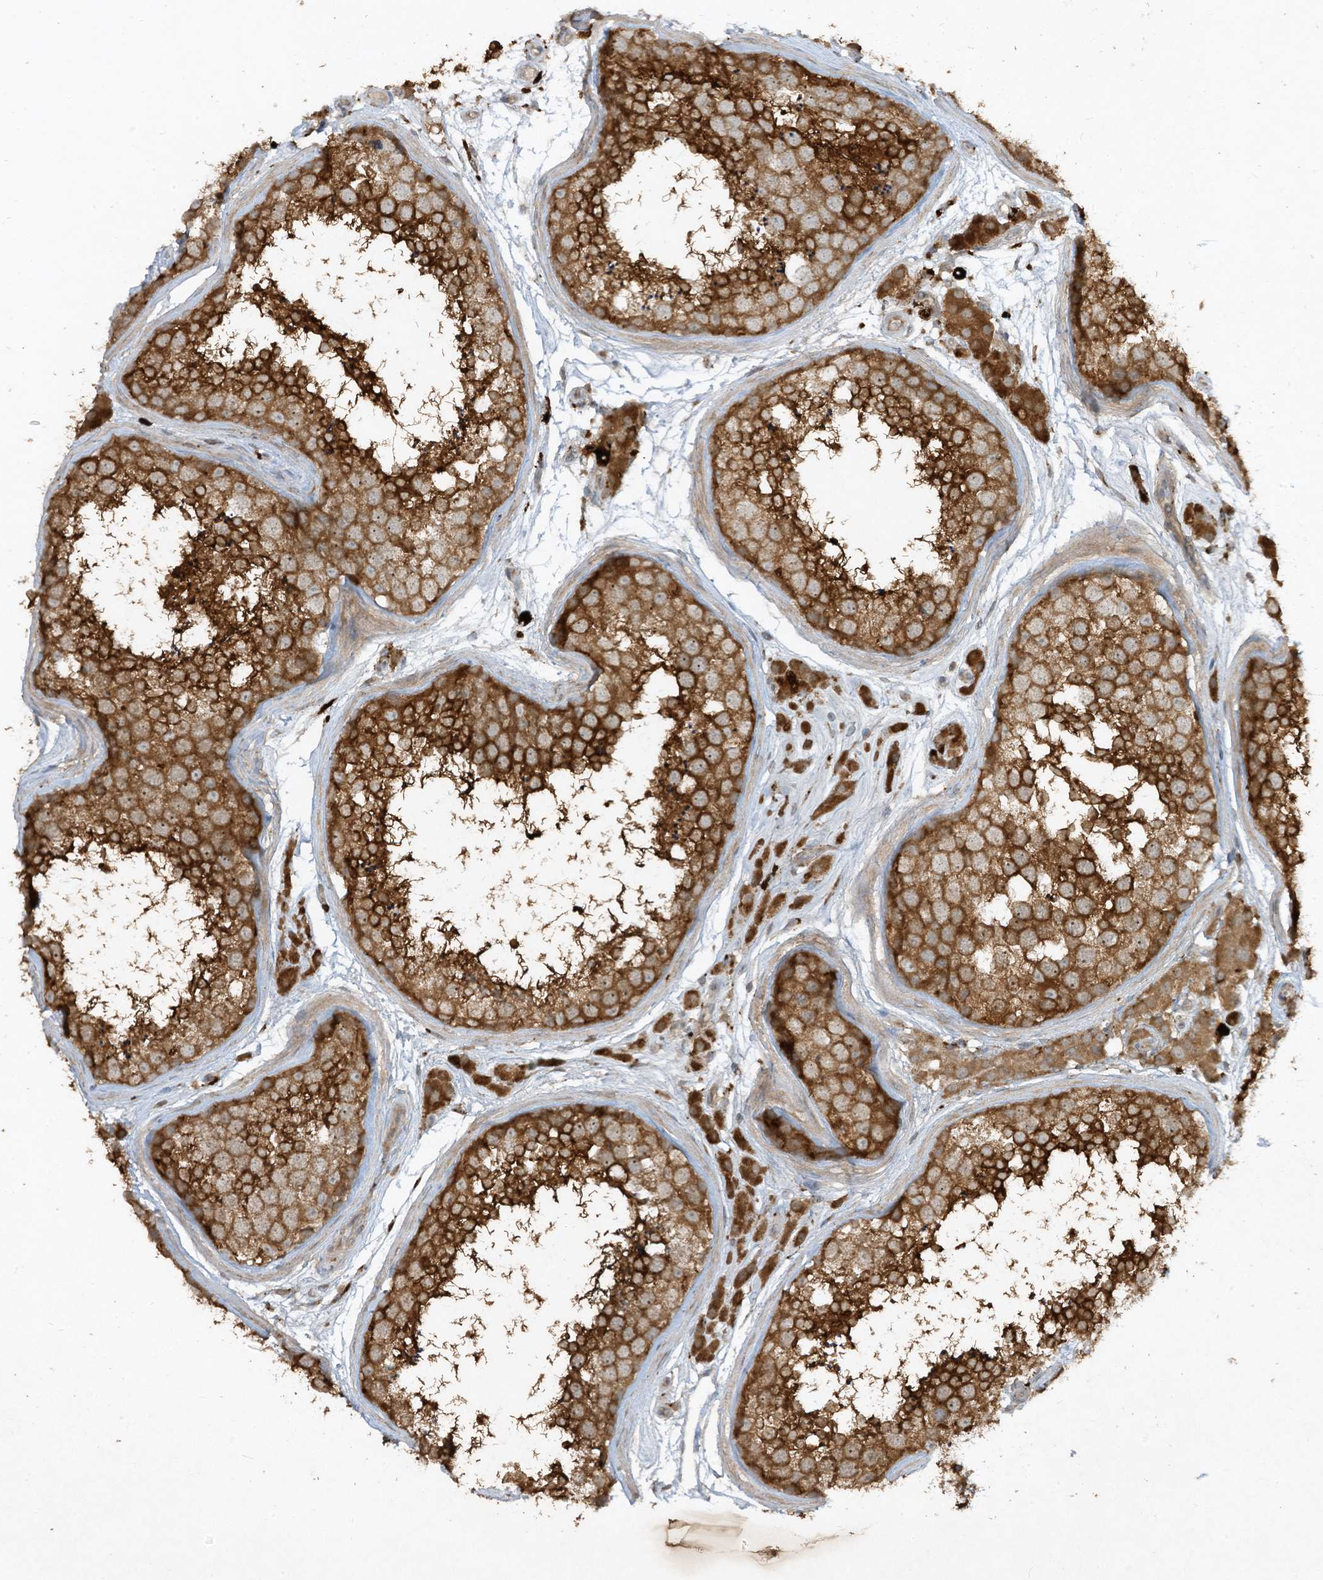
{"staining": {"intensity": "strong", "quantity": ">75%", "location": "cytoplasmic/membranous"}, "tissue": "testis", "cell_type": "Cells in seminiferous ducts", "image_type": "normal", "snomed": [{"axis": "morphology", "description": "Normal tissue, NOS"}, {"axis": "topography", "description": "Testis"}], "caption": "Protein expression analysis of unremarkable testis reveals strong cytoplasmic/membranous staining in about >75% of cells in seminiferous ducts.", "gene": "LDAH", "patient": {"sex": "male", "age": 56}}